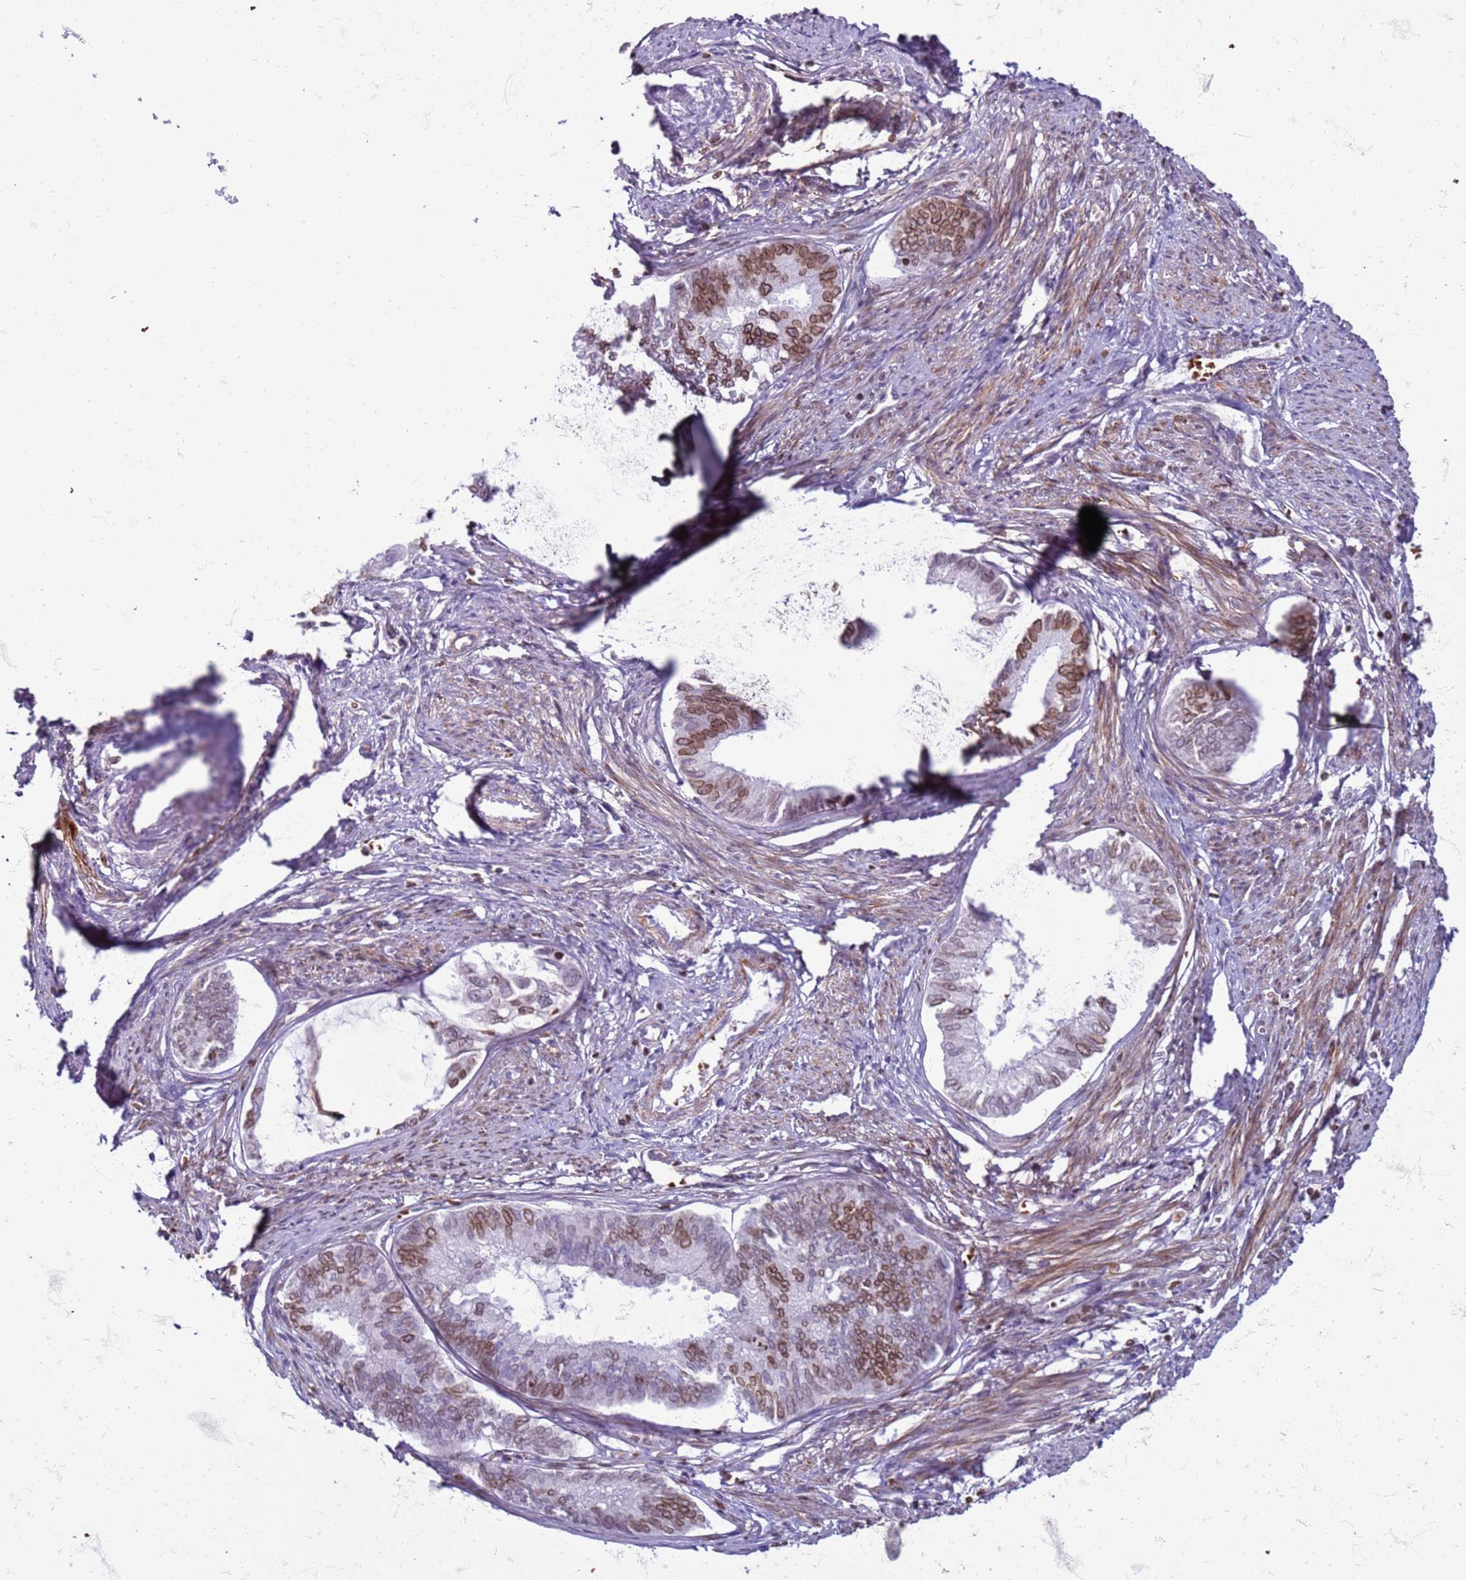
{"staining": {"intensity": "moderate", "quantity": "25%-75%", "location": "cytoplasmic/membranous,nuclear"}, "tissue": "endometrial cancer", "cell_type": "Tumor cells", "image_type": "cancer", "snomed": [{"axis": "morphology", "description": "Adenocarcinoma, NOS"}, {"axis": "topography", "description": "Endometrium"}], "caption": "Adenocarcinoma (endometrial) was stained to show a protein in brown. There is medium levels of moderate cytoplasmic/membranous and nuclear positivity in about 25%-75% of tumor cells. (Brightfield microscopy of DAB IHC at high magnification).", "gene": "METTL25B", "patient": {"sex": "female", "age": 86}}